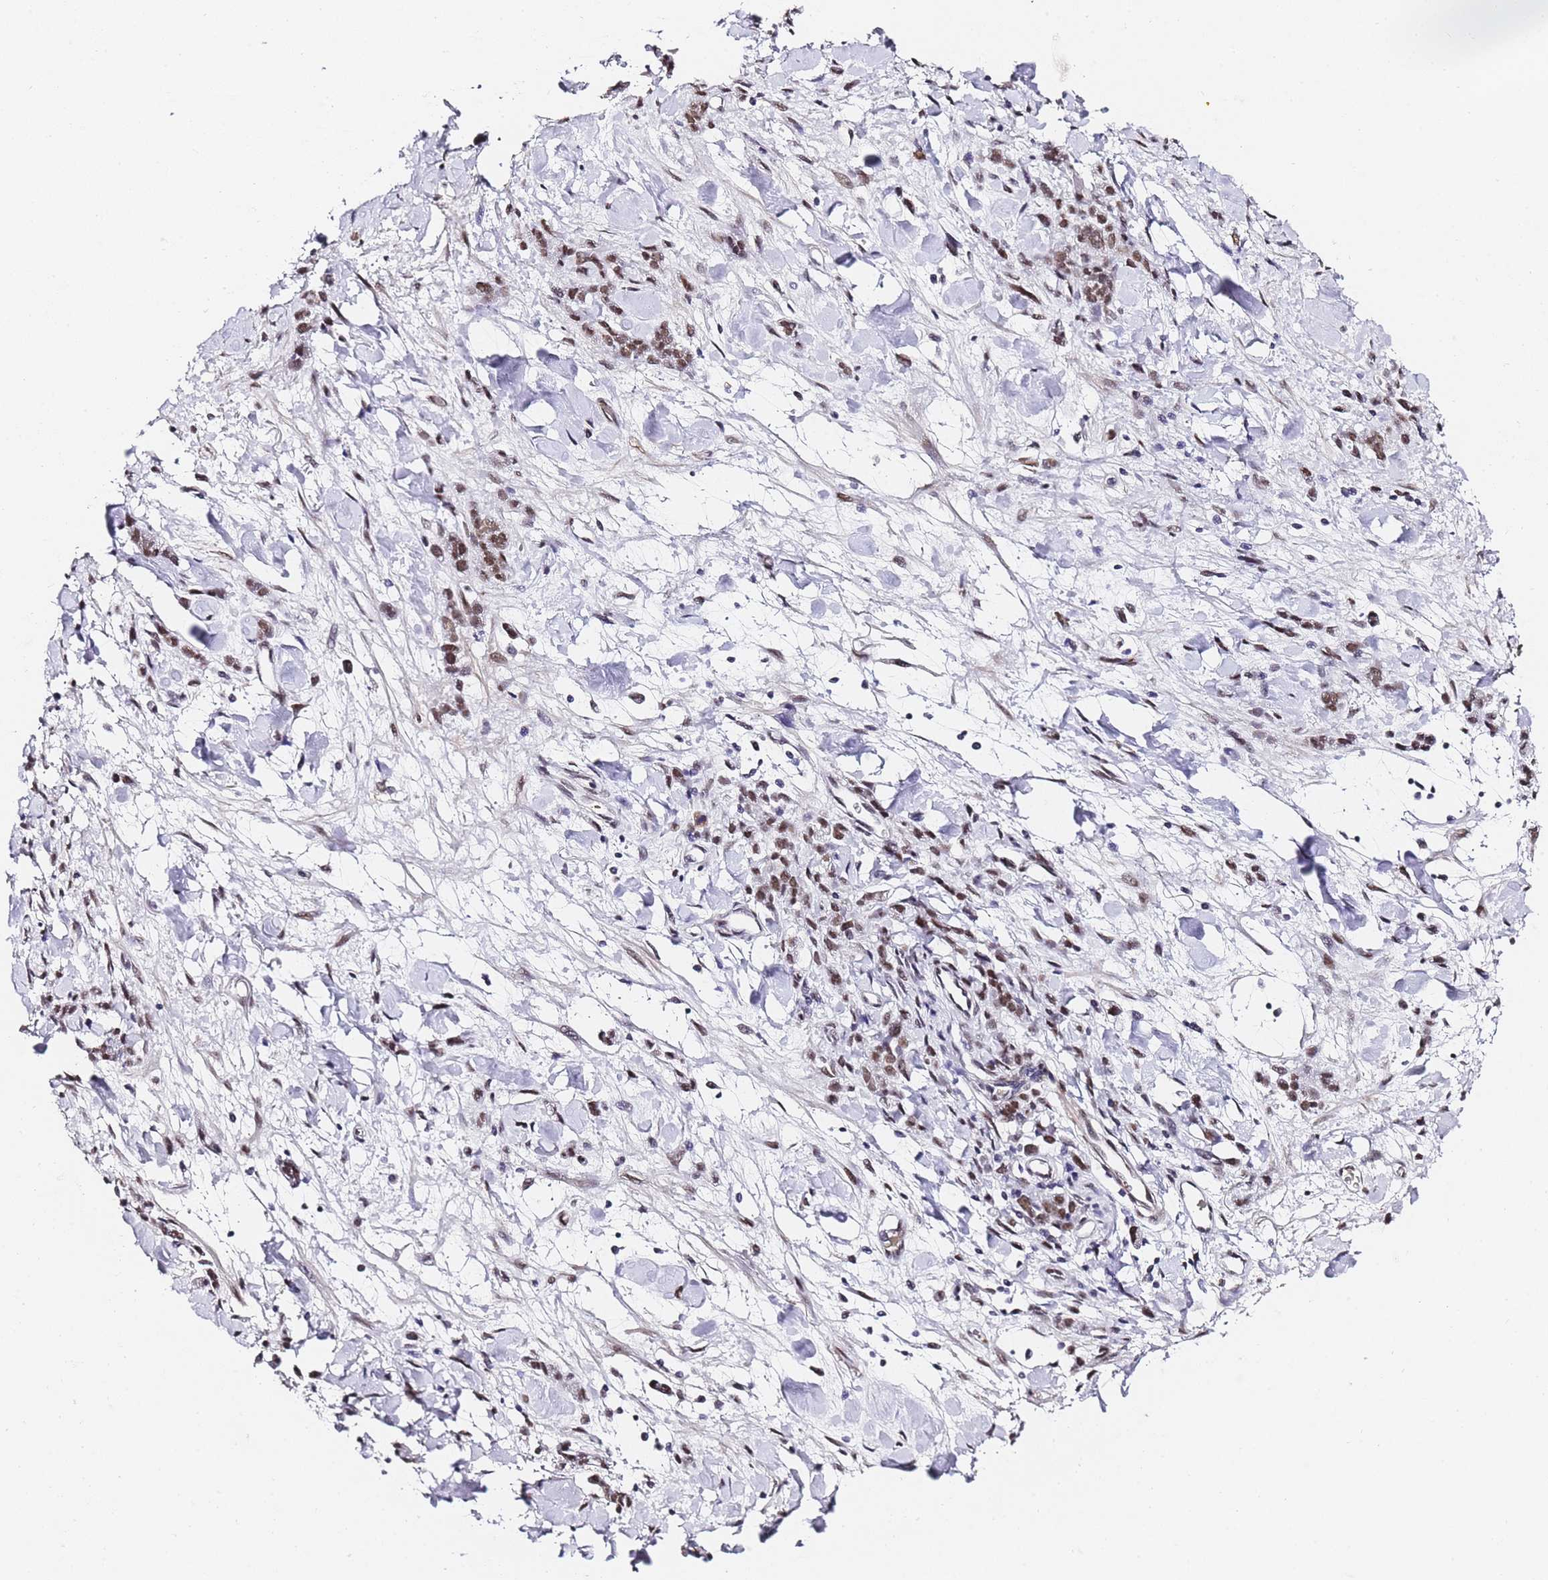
{"staining": {"intensity": "moderate", "quantity": ">75%", "location": "nuclear"}, "tissue": "stomach cancer", "cell_type": "Tumor cells", "image_type": "cancer", "snomed": [{"axis": "morphology", "description": "Normal tissue, NOS"}, {"axis": "morphology", "description": "Adenocarcinoma, NOS"}, {"axis": "topography", "description": "Stomach"}], "caption": "Stomach adenocarcinoma stained with DAB immunohistochemistry (IHC) displays medium levels of moderate nuclear staining in approximately >75% of tumor cells.", "gene": "POLR1A", "patient": {"sex": "male", "age": 82}}